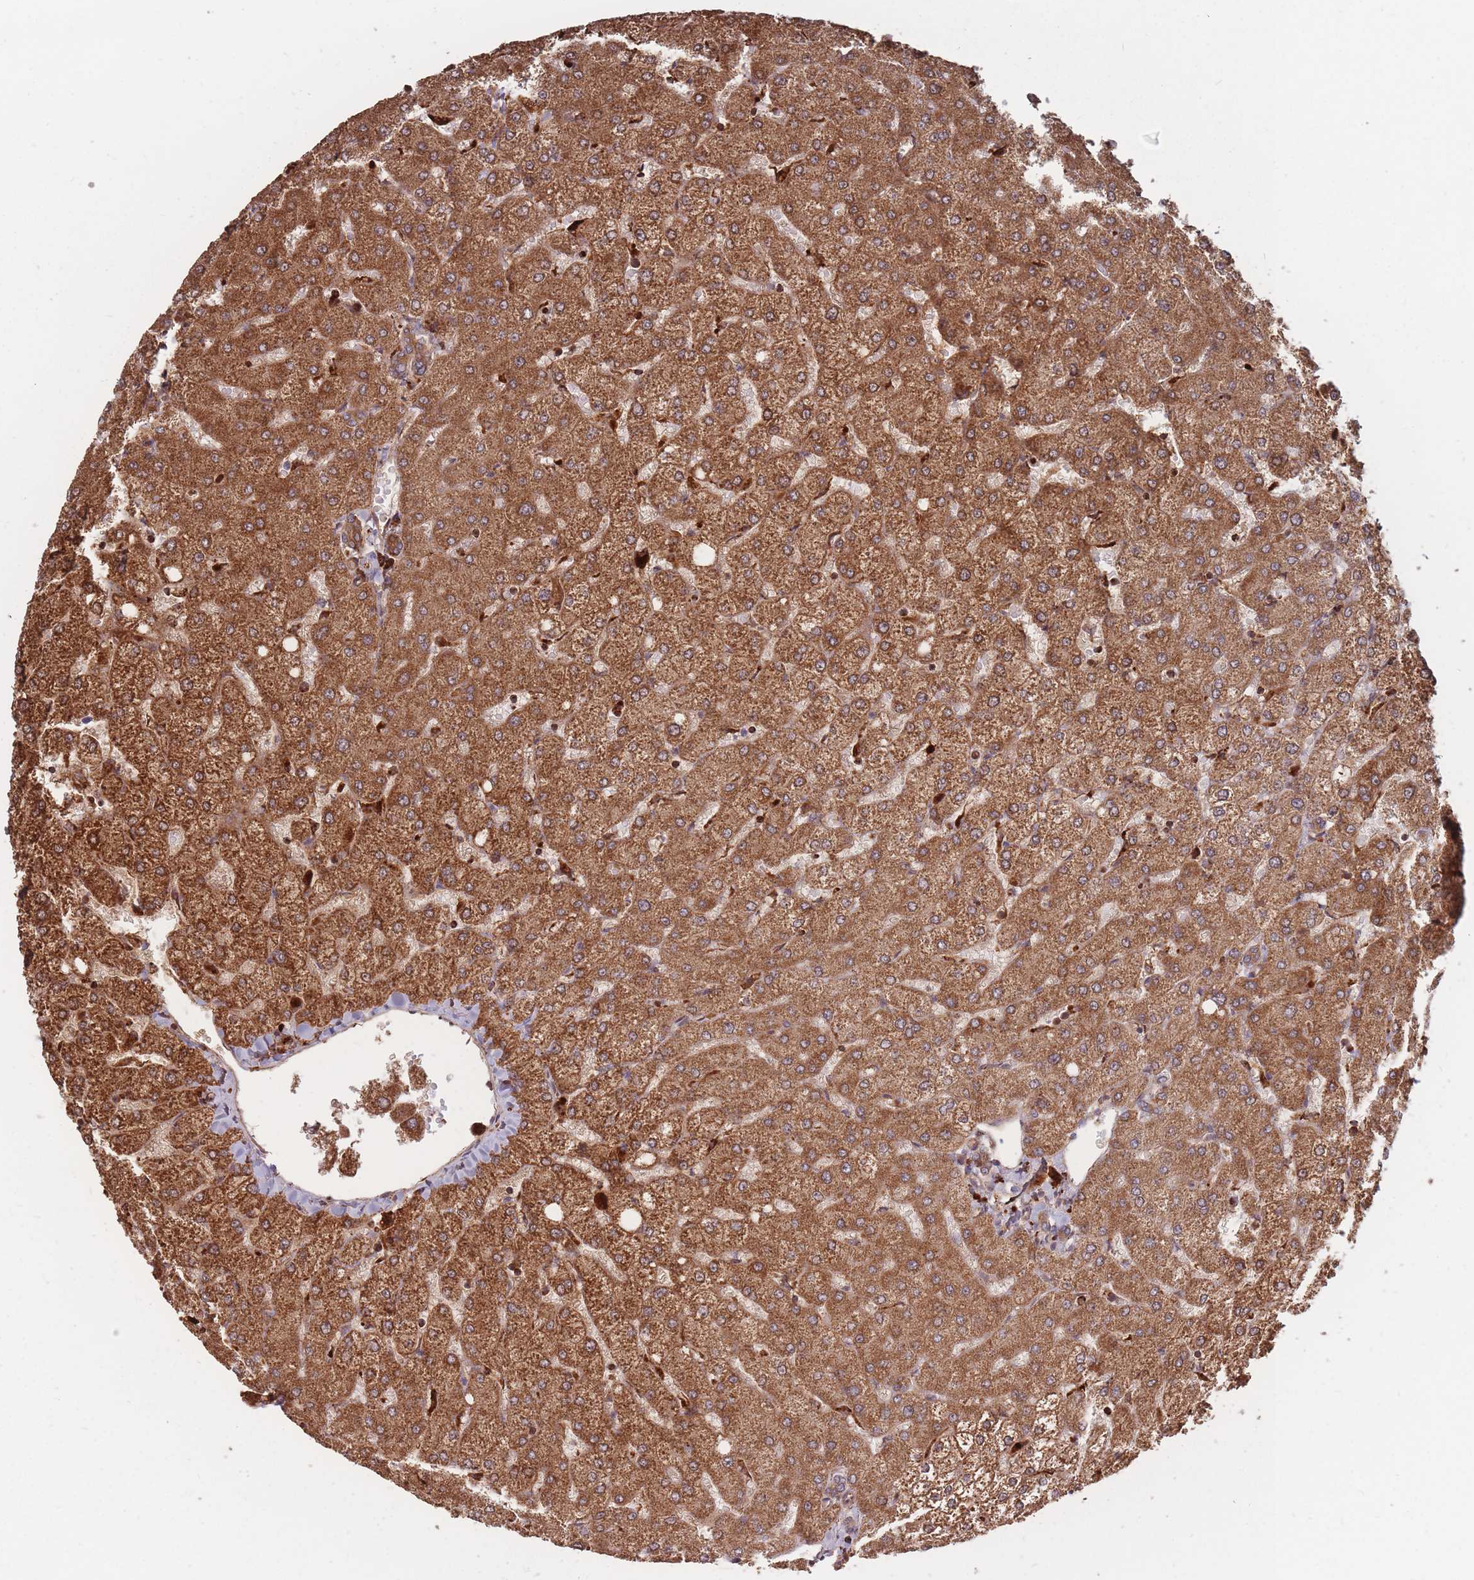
{"staining": {"intensity": "moderate", "quantity": ">75%", "location": "cytoplasmic/membranous"}, "tissue": "liver", "cell_type": "Cholangiocytes", "image_type": "normal", "snomed": [{"axis": "morphology", "description": "Normal tissue, NOS"}, {"axis": "topography", "description": "Liver"}], "caption": "Moderate cytoplasmic/membranous staining for a protein is present in about >75% of cholangiocytes of benign liver using immunohistochemistry (IHC).", "gene": "RASSF2", "patient": {"sex": "female", "age": 54}}